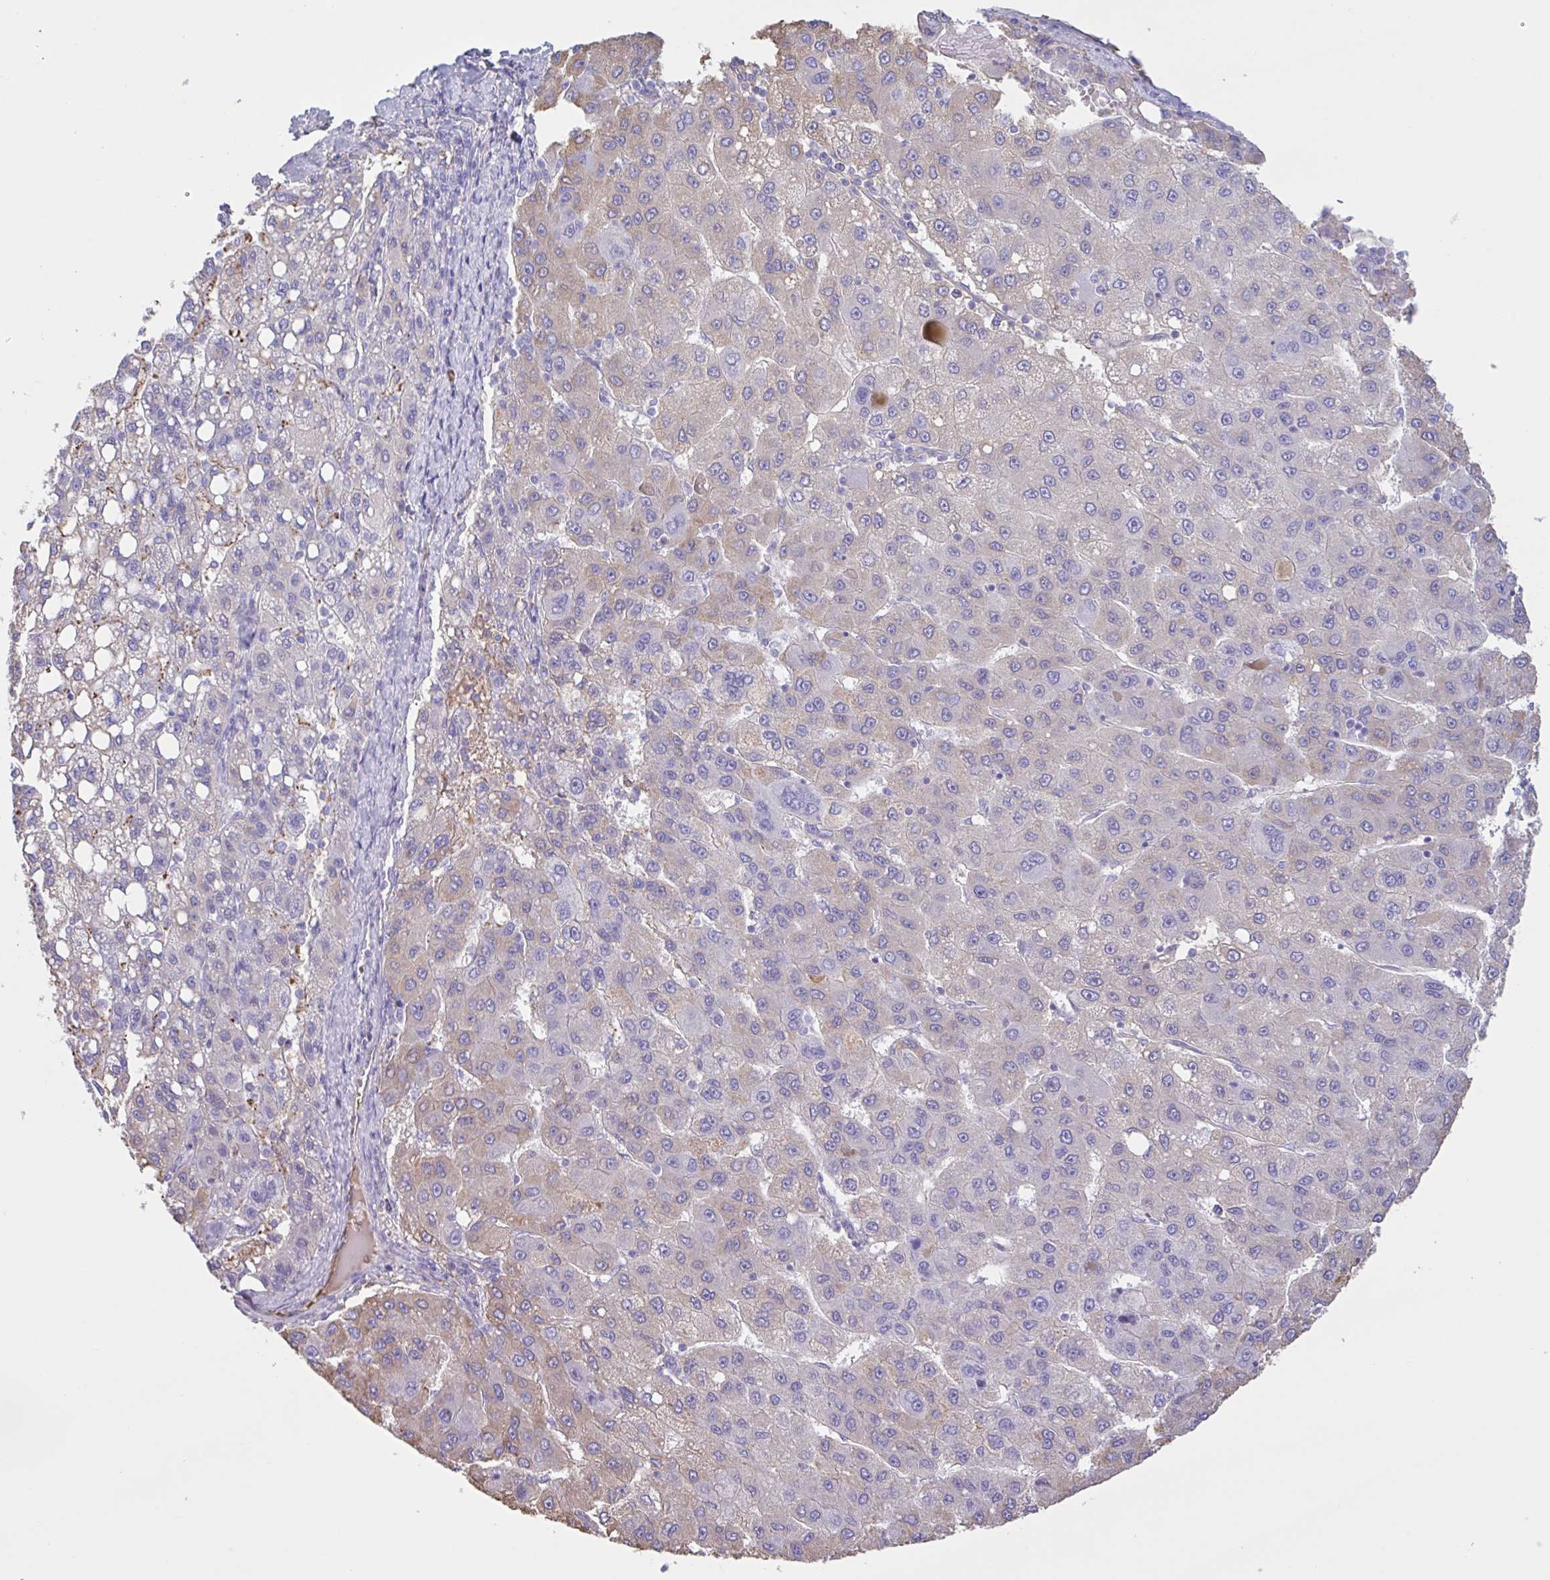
{"staining": {"intensity": "weak", "quantity": "<25%", "location": "cytoplasmic/membranous"}, "tissue": "liver cancer", "cell_type": "Tumor cells", "image_type": "cancer", "snomed": [{"axis": "morphology", "description": "Carcinoma, Hepatocellular, NOS"}, {"axis": "topography", "description": "Liver"}], "caption": "High power microscopy histopathology image of an immunohistochemistry photomicrograph of liver cancer (hepatocellular carcinoma), revealing no significant staining in tumor cells.", "gene": "LARGE2", "patient": {"sex": "female", "age": 82}}